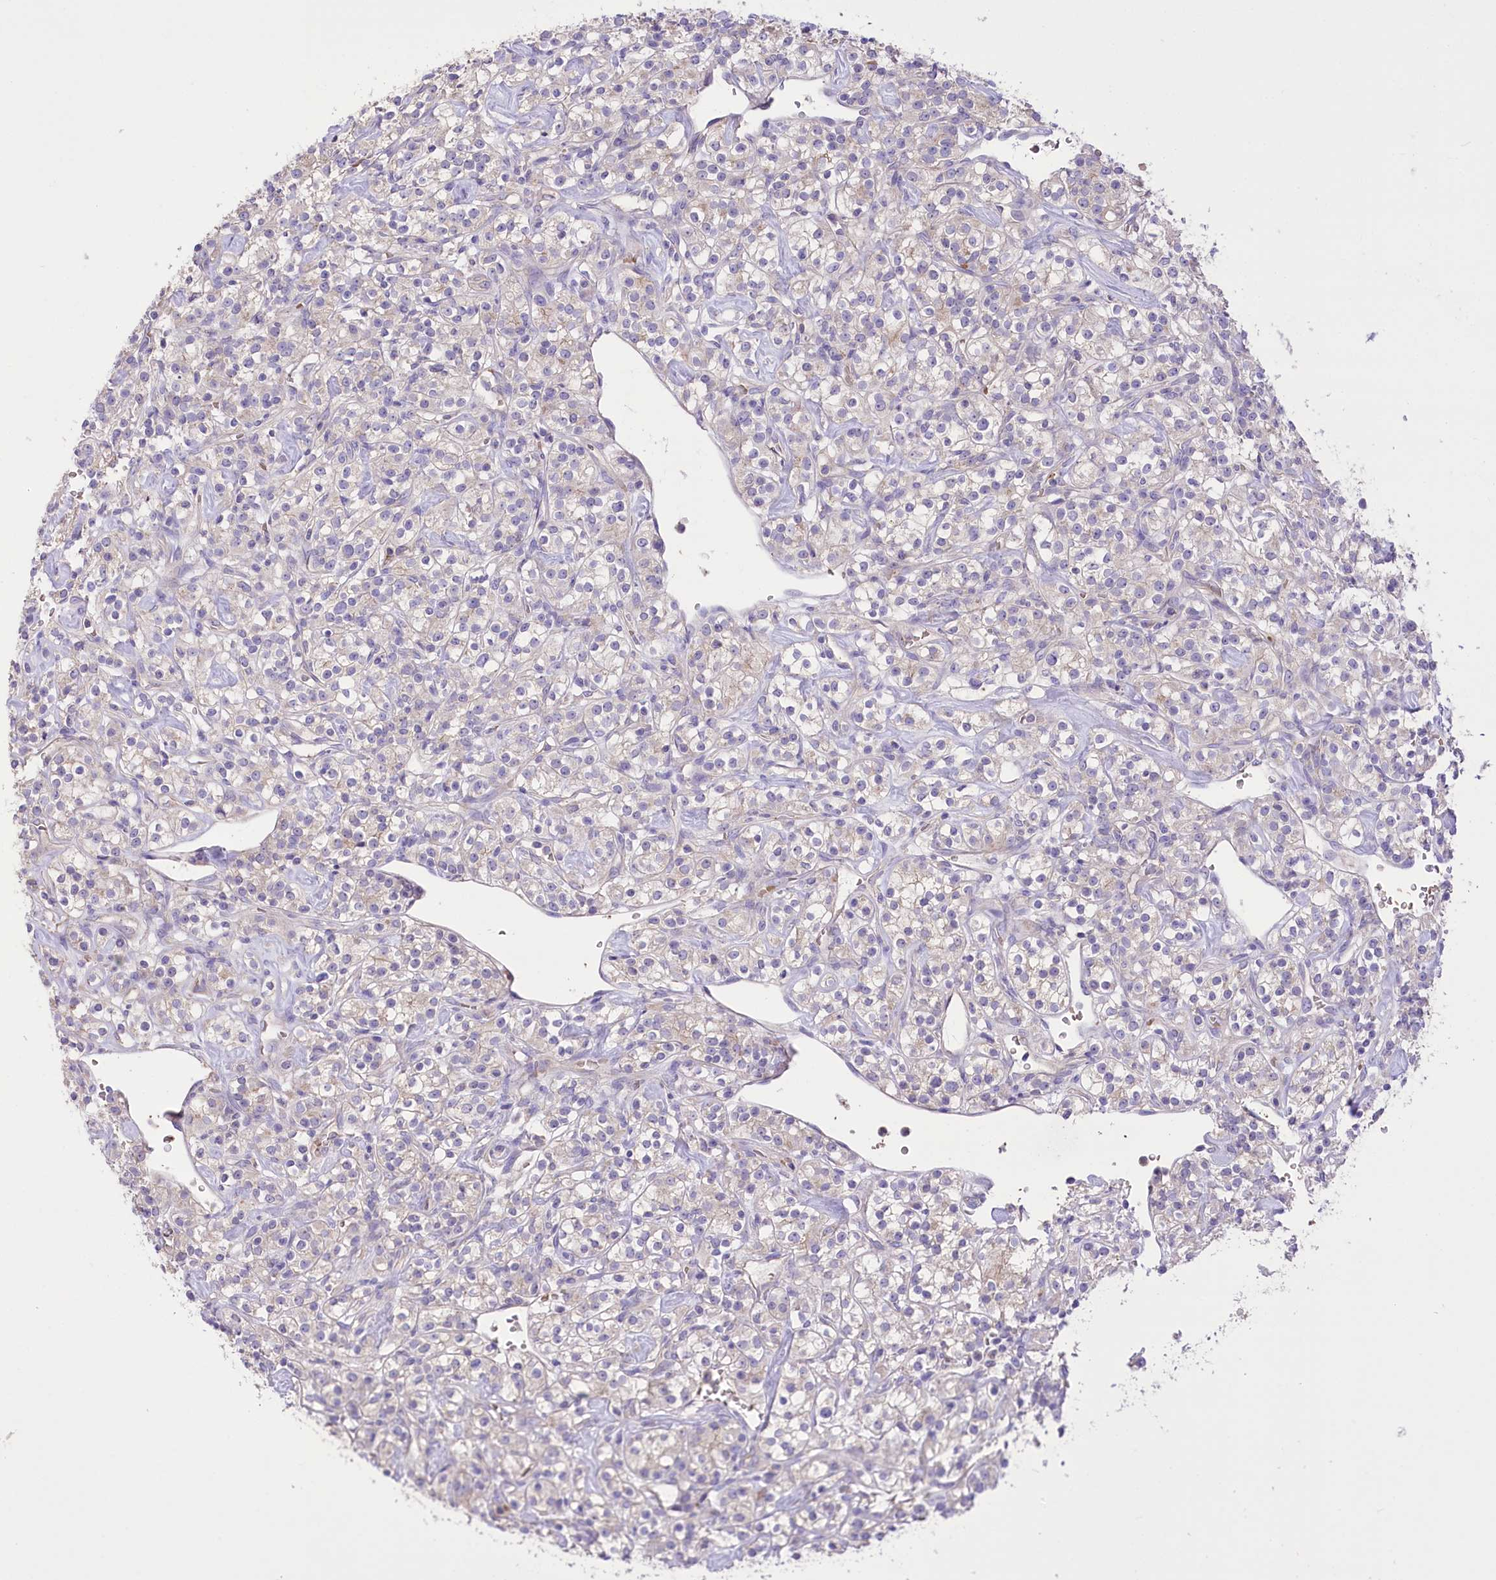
{"staining": {"intensity": "negative", "quantity": "none", "location": "none"}, "tissue": "renal cancer", "cell_type": "Tumor cells", "image_type": "cancer", "snomed": [{"axis": "morphology", "description": "Adenocarcinoma, NOS"}, {"axis": "topography", "description": "Kidney"}], "caption": "The image reveals no significant positivity in tumor cells of renal adenocarcinoma. (Stains: DAB (3,3'-diaminobenzidine) immunohistochemistry (IHC) with hematoxylin counter stain, Microscopy: brightfield microscopy at high magnification).", "gene": "PRSS53", "patient": {"sex": "male", "age": 77}}